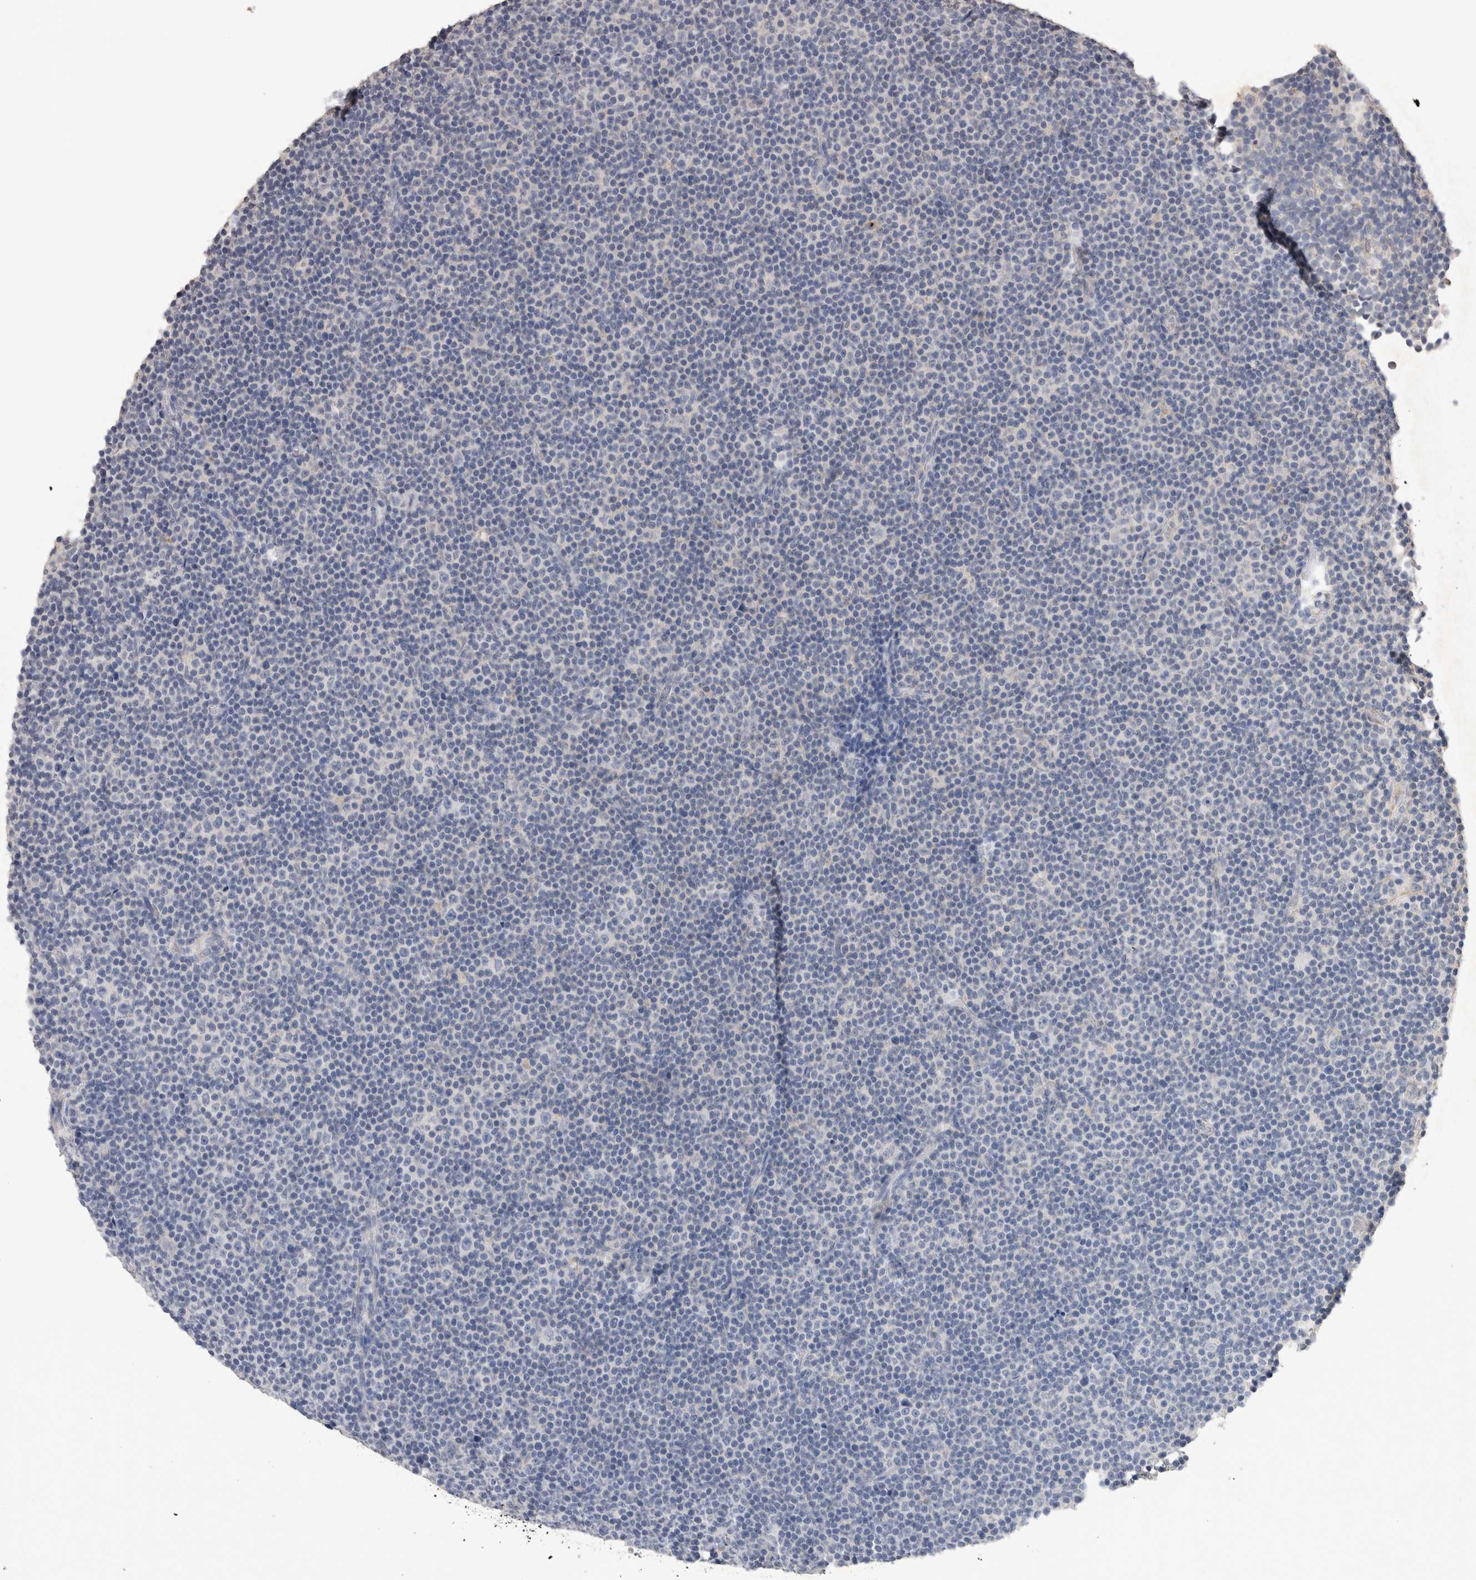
{"staining": {"intensity": "negative", "quantity": "none", "location": "none"}, "tissue": "lymphoma", "cell_type": "Tumor cells", "image_type": "cancer", "snomed": [{"axis": "morphology", "description": "Malignant lymphoma, non-Hodgkin's type, Low grade"}, {"axis": "topography", "description": "Lymph node"}], "caption": "Human lymphoma stained for a protein using IHC demonstrates no expression in tumor cells.", "gene": "CDH6", "patient": {"sex": "female", "age": 67}}